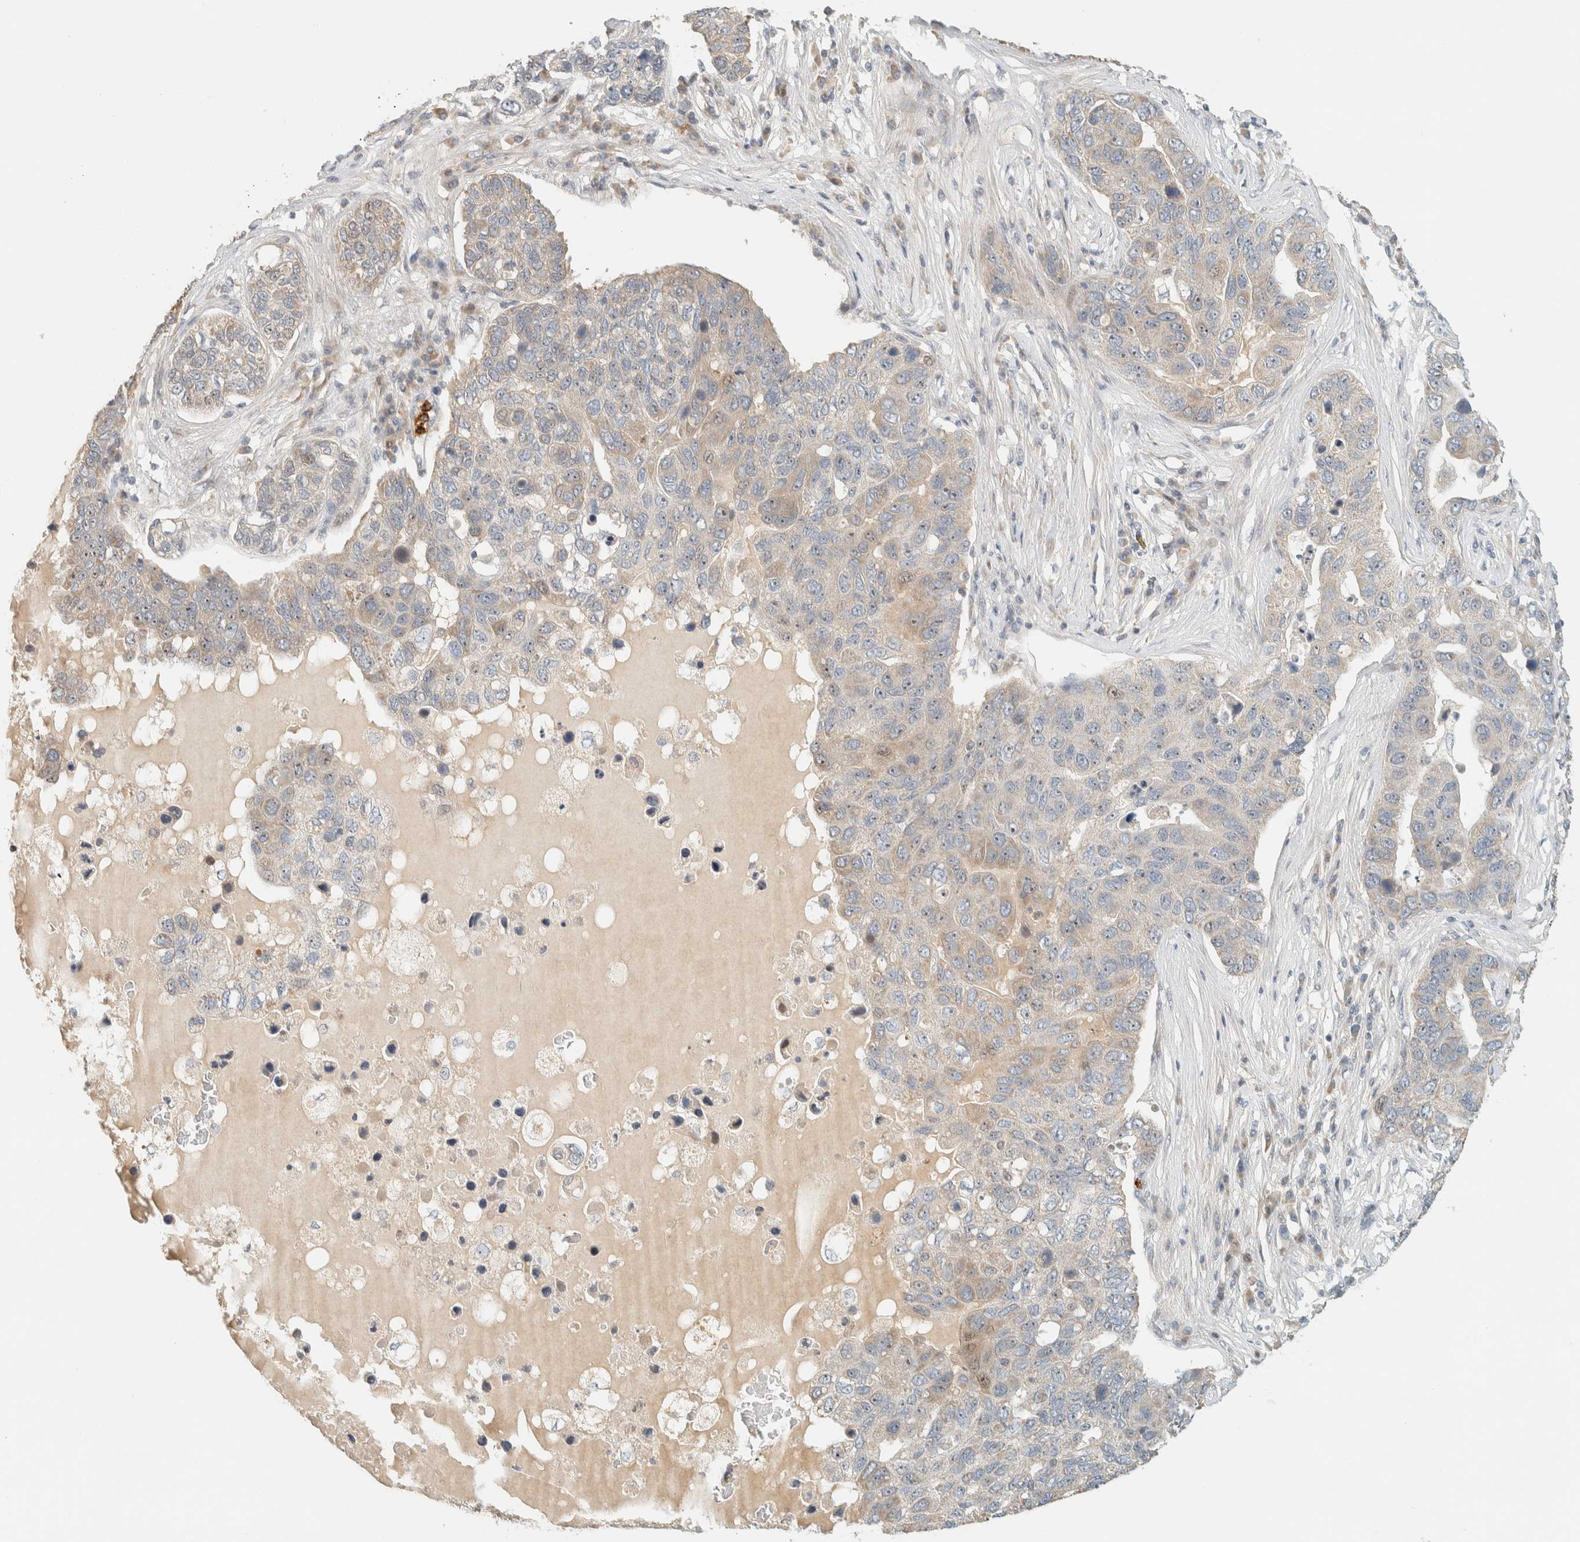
{"staining": {"intensity": "weak", "quantity": "25%-75%", "location": "cytoplasmic/membranous,nuclear"}, "tissue": "pancreatic cancer", "cell_type": "Tumor cells", "image_type": "cancer", "snomed": [{"axis": "morphology", "description": "Adenocarcinoma, NOS"}, {"axis": "topography", "description": "Pancreas"}], "caption": "Pancreatic cancer stained with a brown dye reveals weak cytoplasmic/membranous and nuclear positive expression in approximately 25%-75% of tumor cells.", "gene": "CCDC171", "patient": {"sex": "female", "age": 61}}